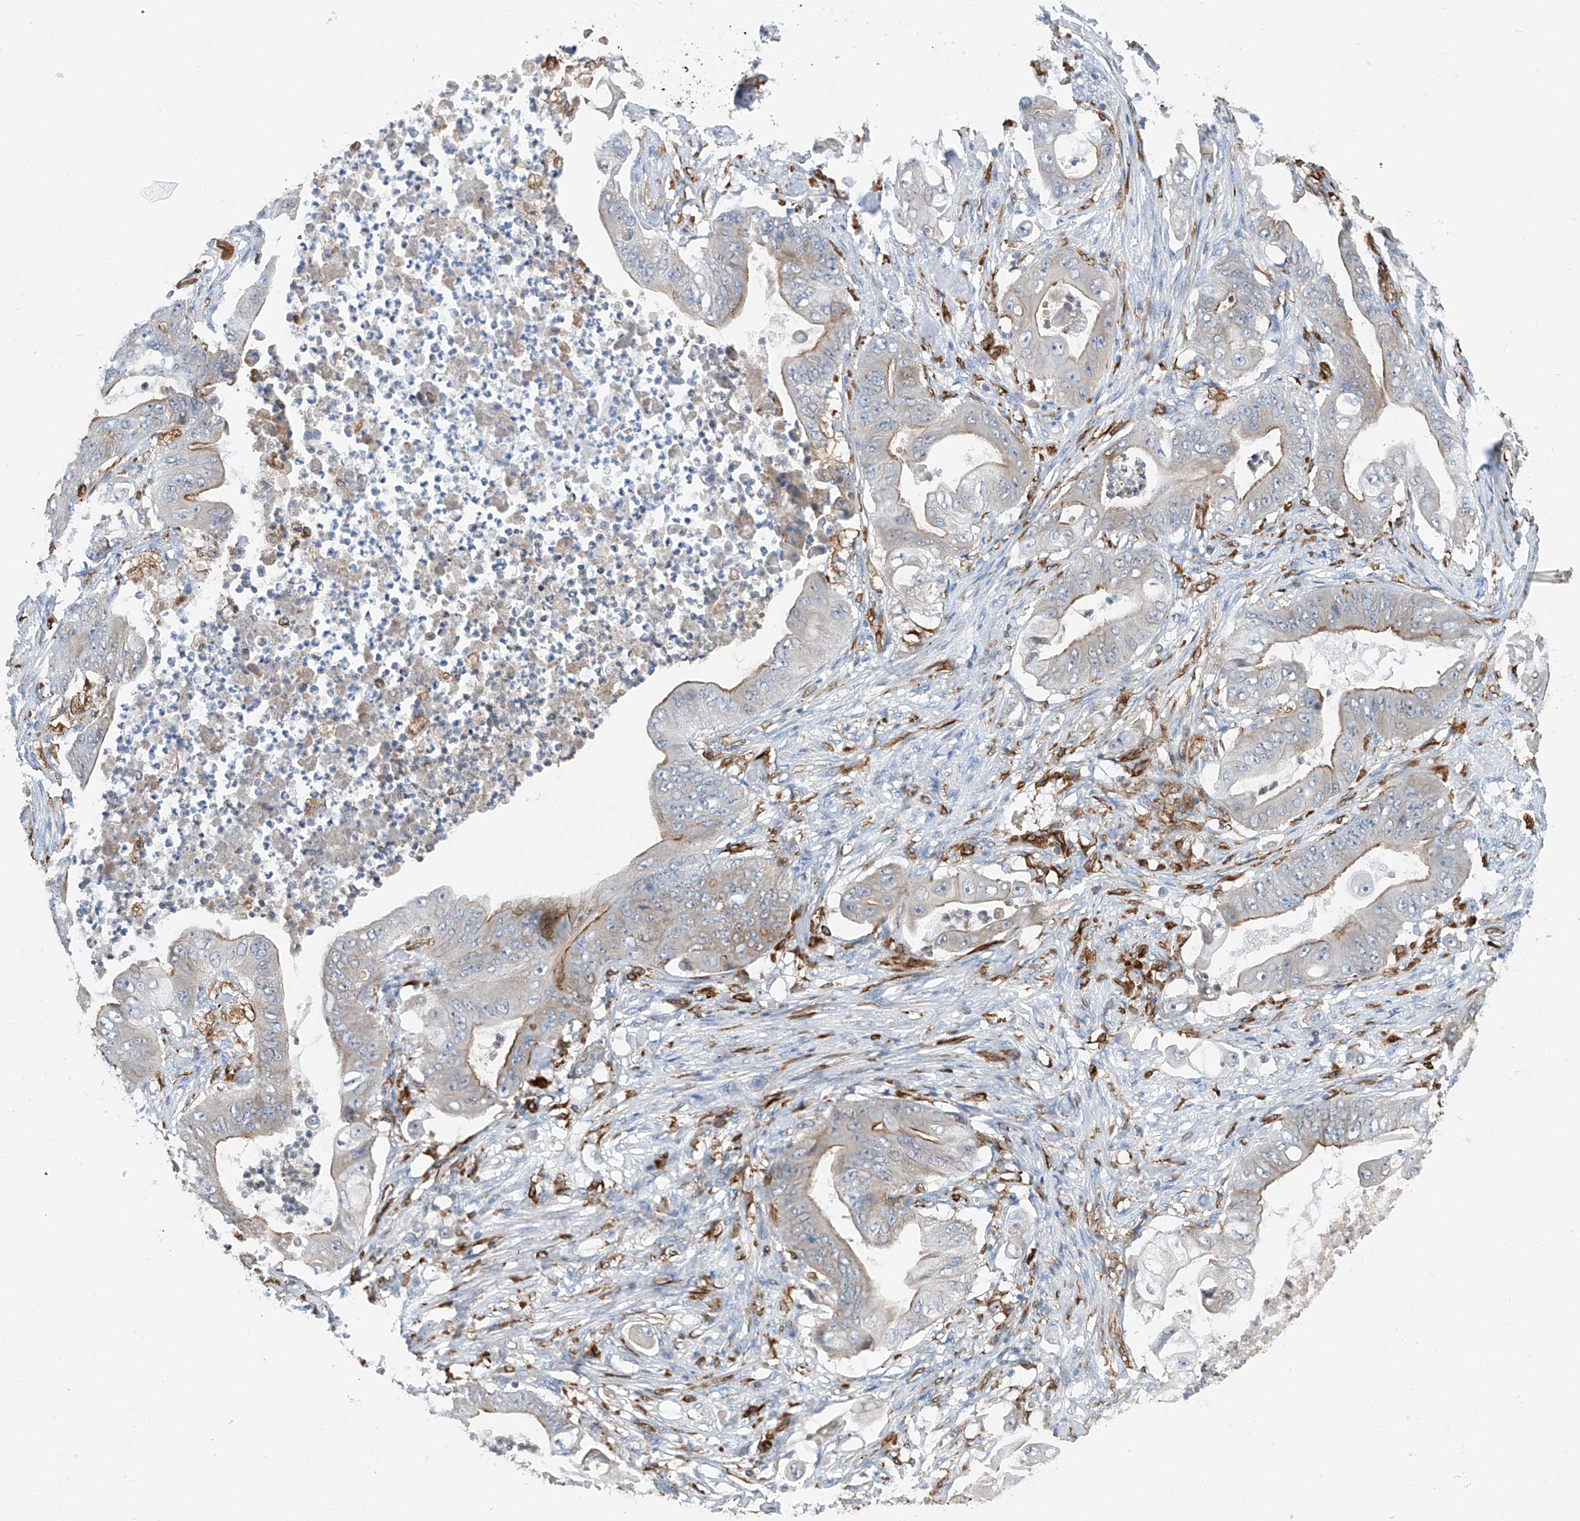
{"staining": {"intensity": "weak", "quantity": "25%-75%", "location": "cytoplasmic/membranous"}, "tissue": "stomach cancer", "cell_type": "Tumor cells", "image_type": "cancer", "snomed": [{"axis": "morphology", "description": "Adenocarcinoma, NOS"}, {"axis": "topography", "description": "Stomach"}], "caption": "Weak cytoplasmic/membranous staining for a protein is appreciated in about 25%-75% of tumor cells of stomach adenocarcinoma using immunohistochemistry (IHC).", "gene": "TBXAS1", "patient": {"sex": "female", "age": 73}}